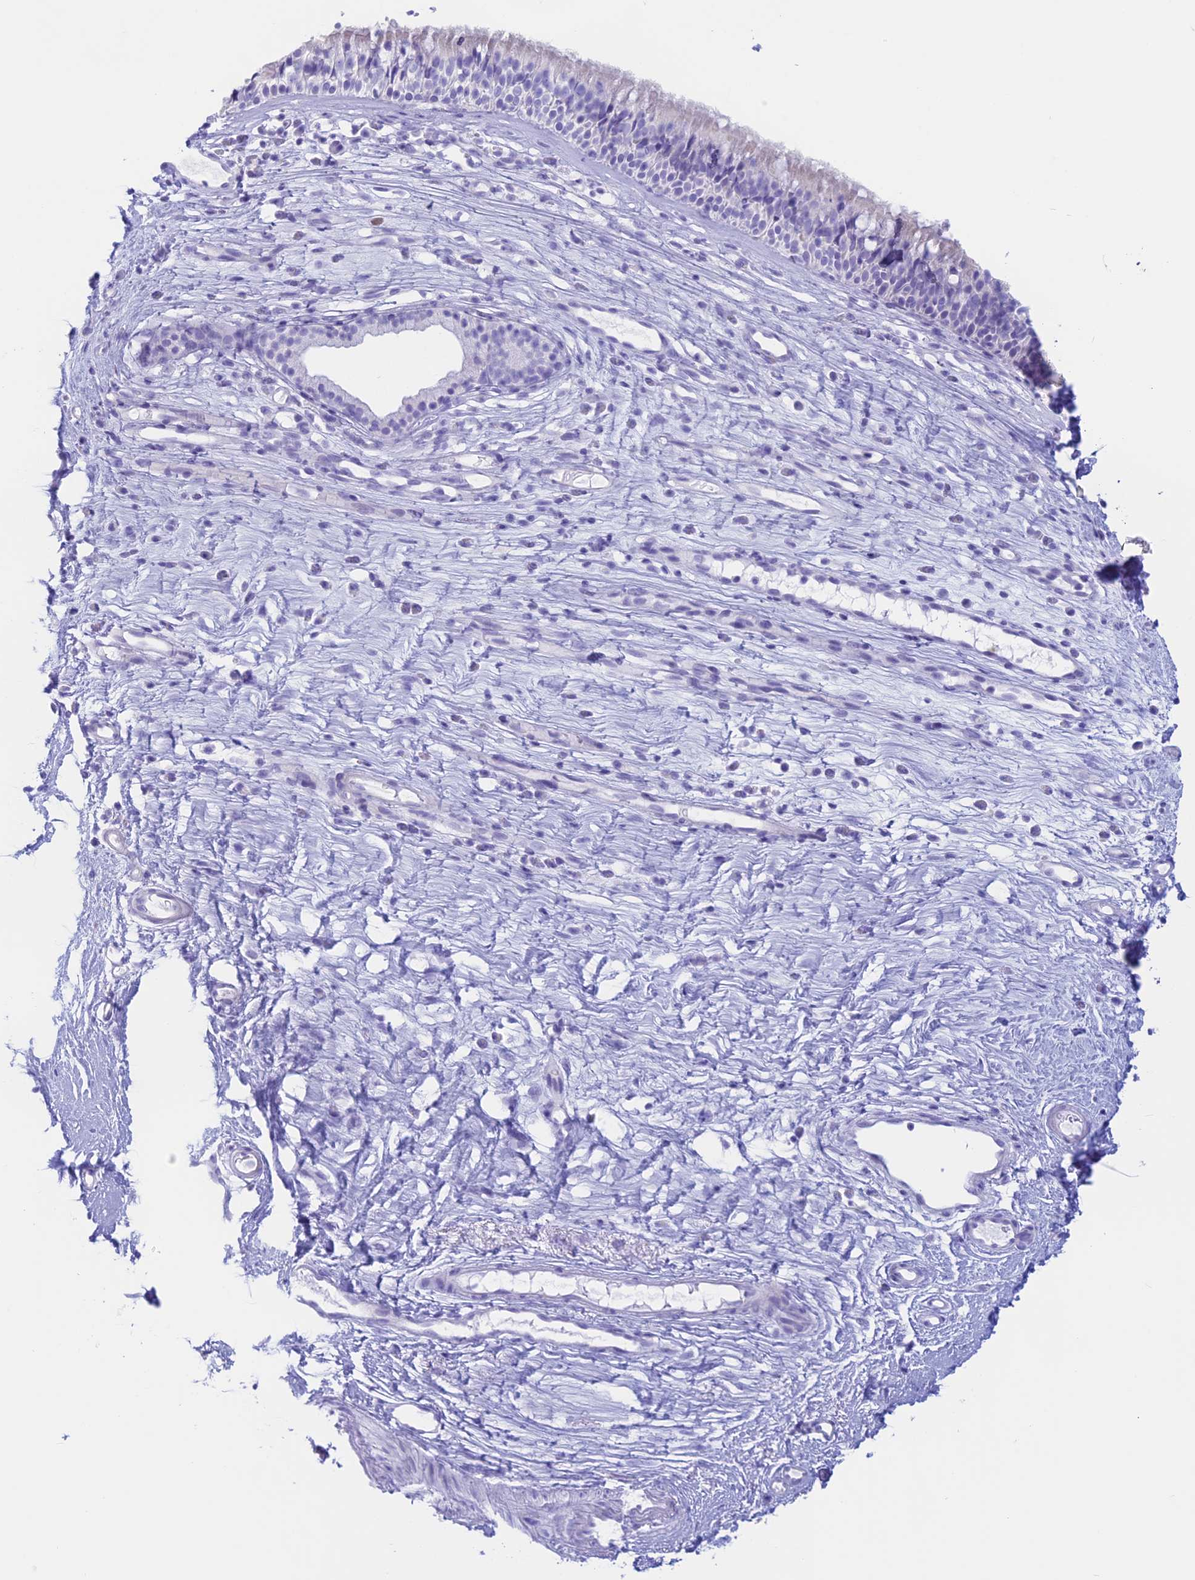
{"staining": {"intensity": "negative", "quantity": "none", "location": "none"}, "tissue": "nasopharynx", "cell_type": "Respiratory epithelial cells", "image_type": "normal", "snomed": [{"axis": "morphology", "description": "Normal tissue, NOS"}, {"axis": "morphology", "description": "Inflammation, NOS"}, {"axis": "morphology", "description": "Malignant melanoma, Metastatic site"}, {"axis": "topography", "description": "Nasopharynx"}], "caption": "This photomicrograph is of benign nasopharynx stained with immunohistochemistry to label a protein in brown with the nuclei are counter-stained blue. There is no expression in respiratory epithelial cells.", "gene": "RP1", "patient": {"sex": "male", "age": 70}}